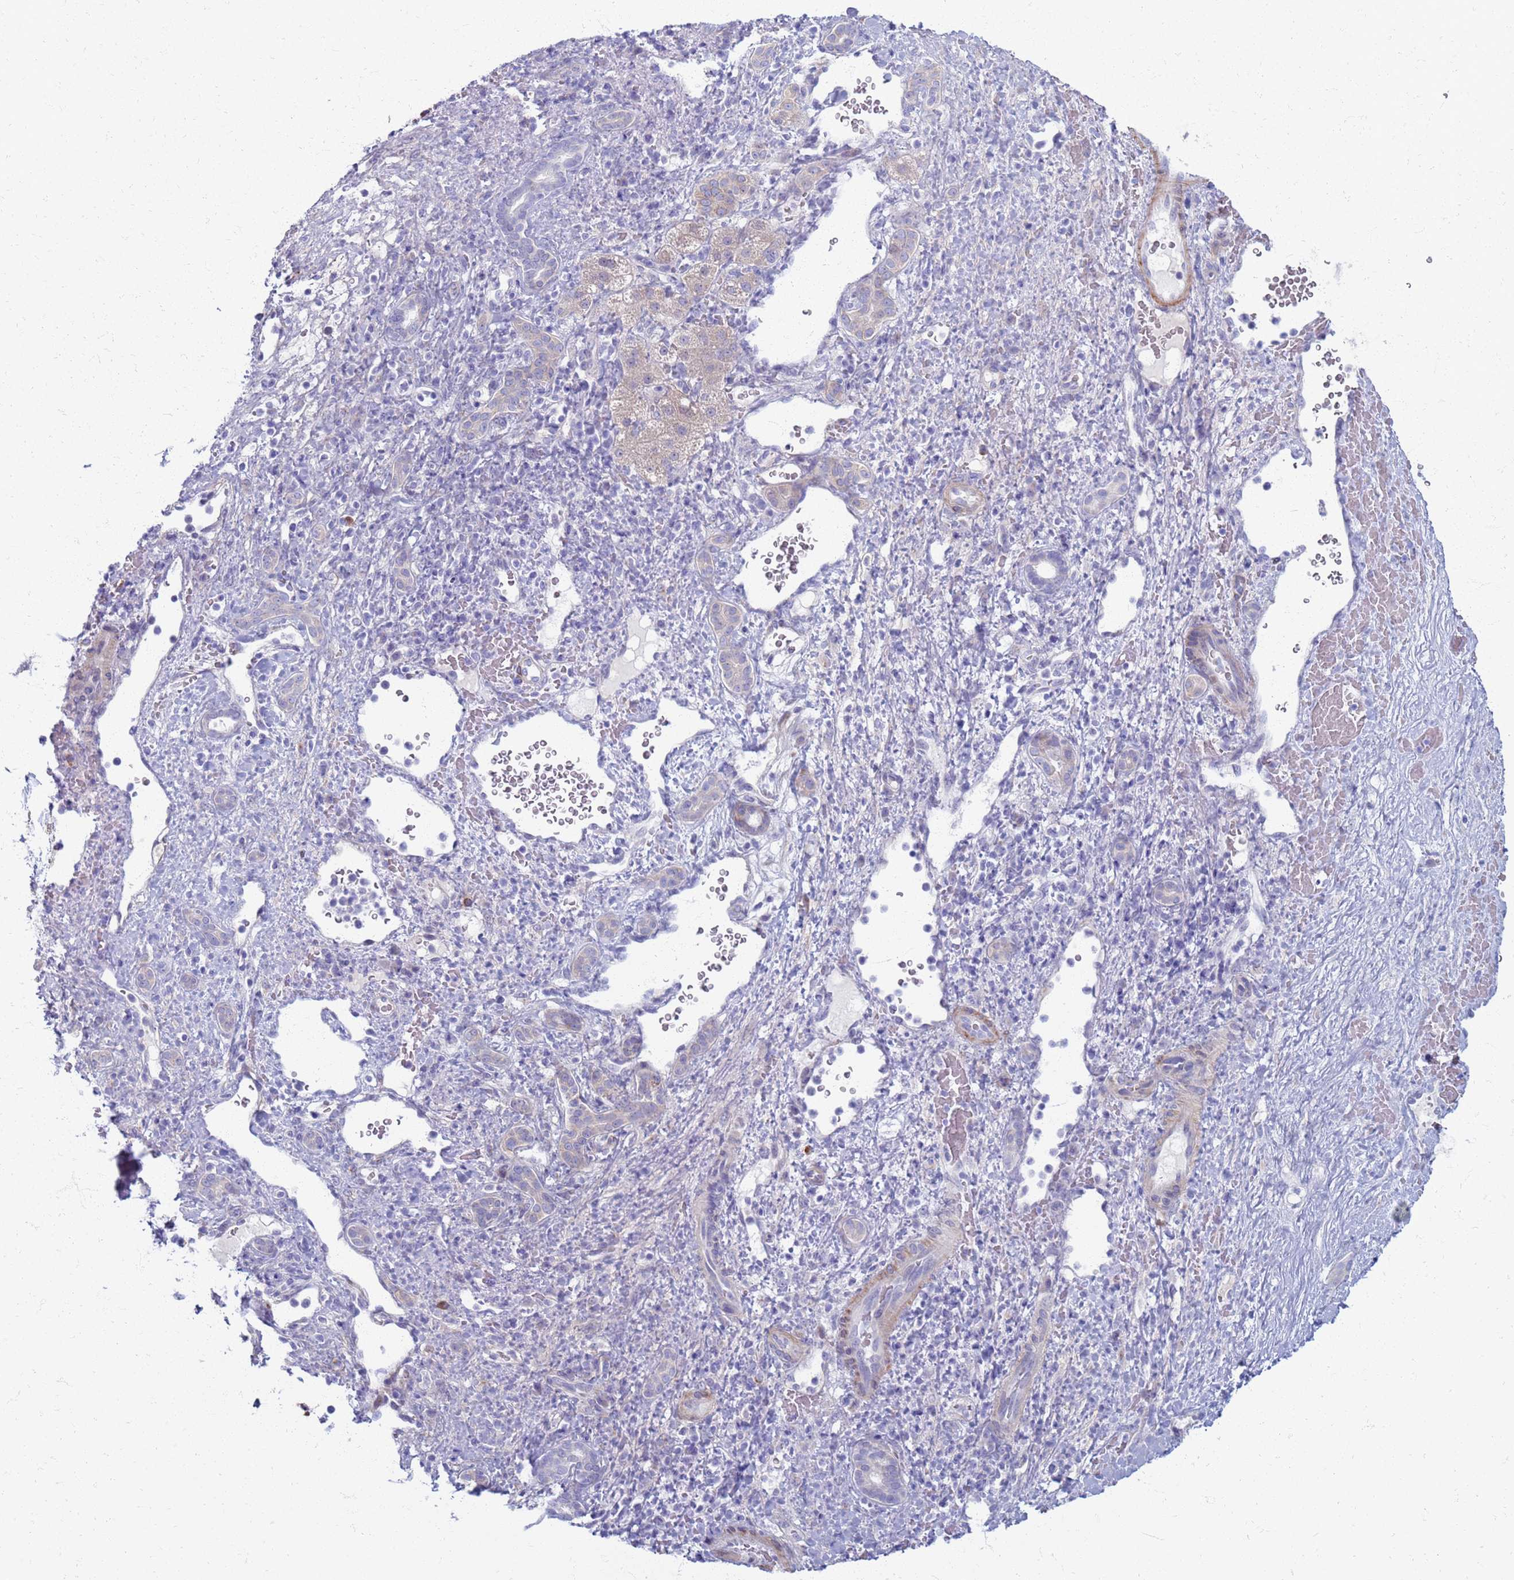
{"staining": {"intensity": "negative", "quantity": "none", "location": "none"}, "tissue": "liver cancer", "cell_type": "Tumor cells", "image_type": "cancer", "snomed": [{"axis": "morphology", "description": "Normal tissue, NOS"}, {"axis": "morphology", "description": "Carcinoma, Hepatocellular, NOS"}, {"axis": "topography", "description": "Liver"}], "caption": "An immunohistochemistry histopathology image of liver cancer (hepatocellular carcinoma) is shown. There is no staining in tumor cells of liver cancer (hepatocellular carcinoma).", "gene": "CLCA2", "patient": {"sex": "male", "age": 57}}